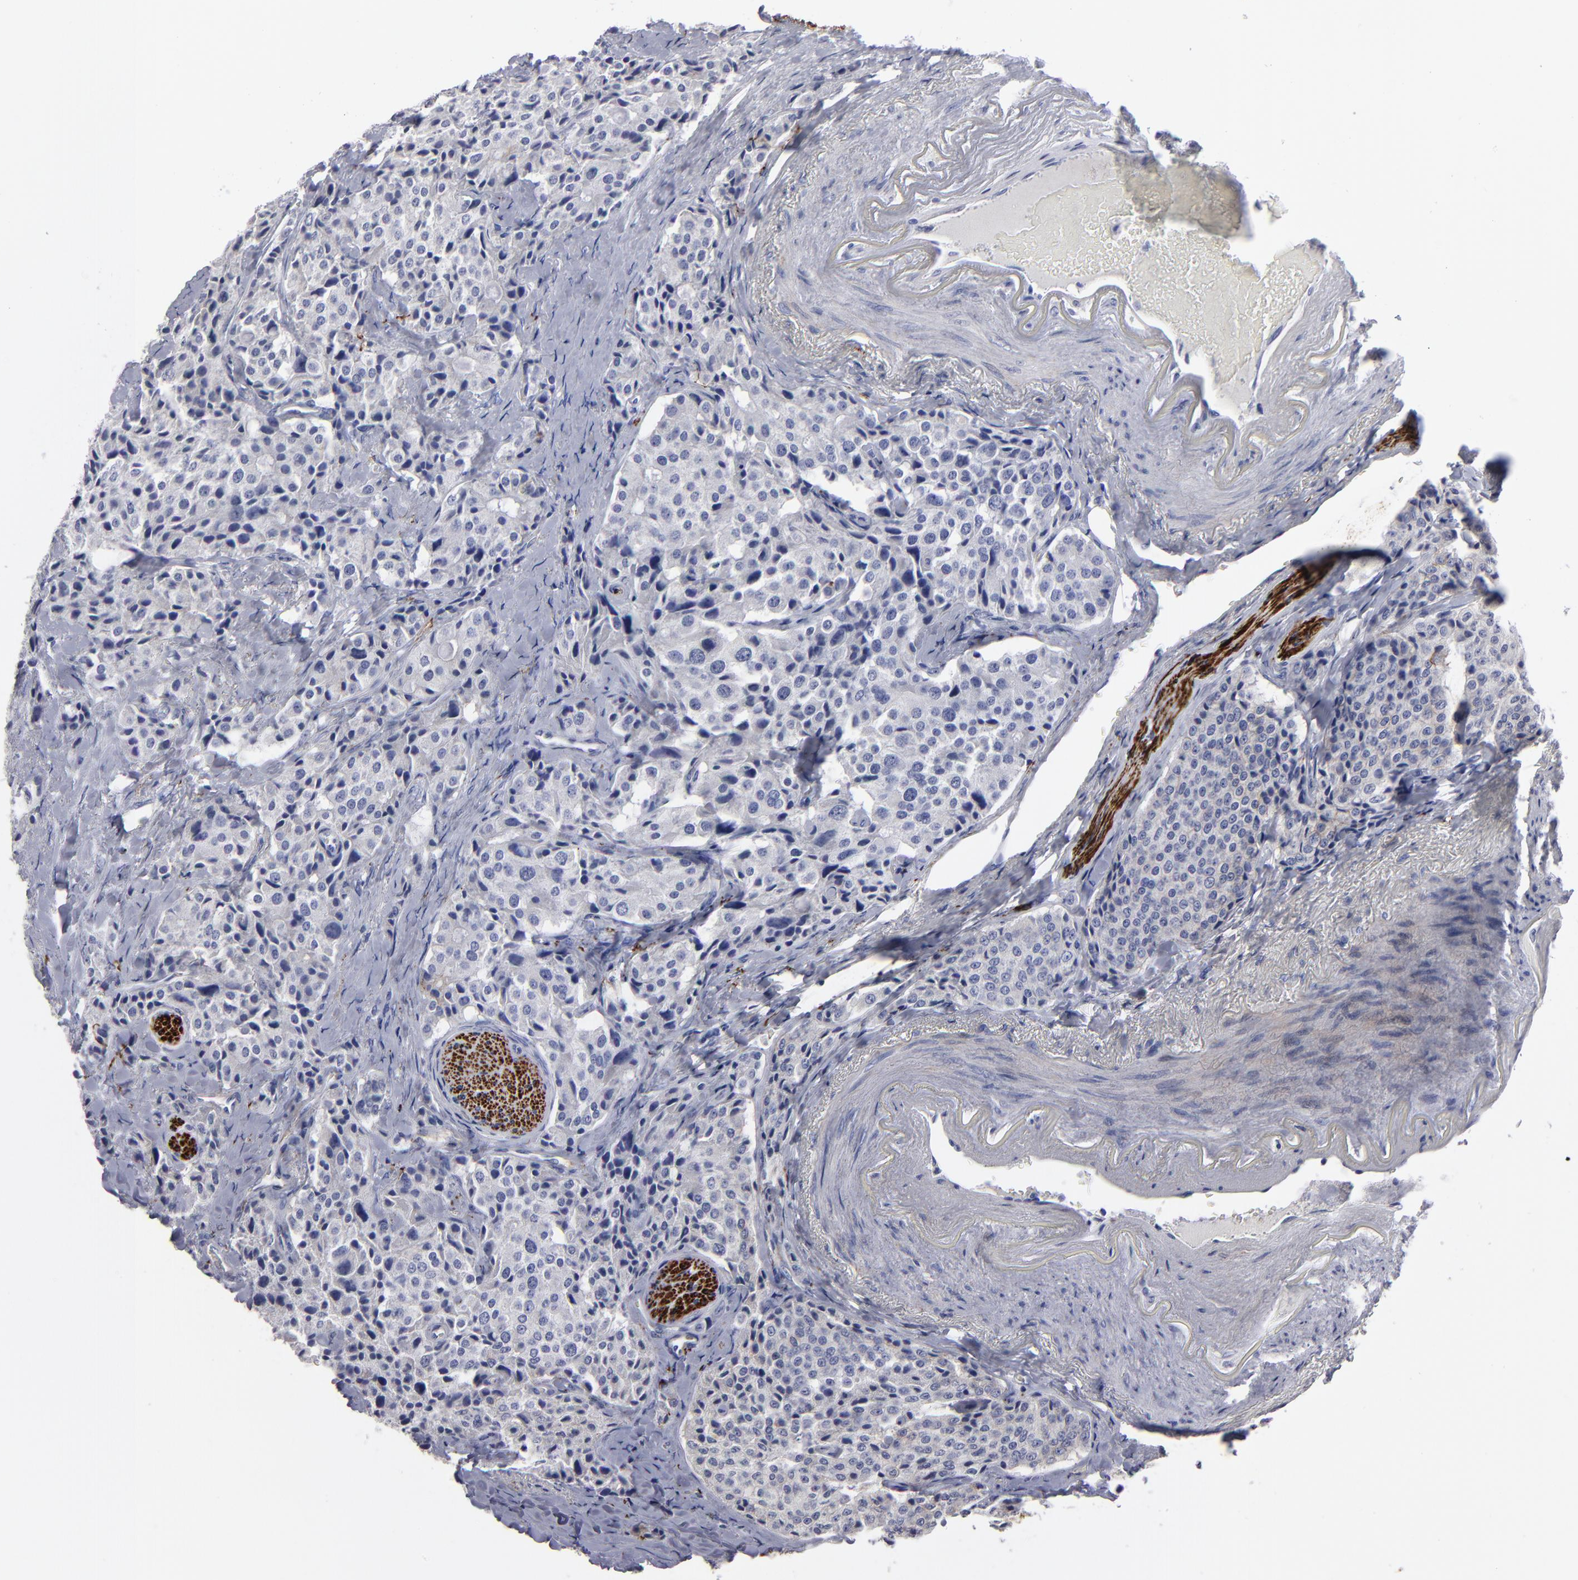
{"staining": {"intensity": "negative", "quantity": "none", "location": "none"}, "tissue": "carcinoid", "cell_type": "Tumor cells", "image_type": "cancer", "snomed": [{"axis": "morphology", "description": "Carcinoid, malignant, NOS"}, {"axis": "topography", "description": "Colon"}], "caption": "Protein analysis of carcinoid demonstrates no significant staining in tumor cells.", "gene": "CADM3", "patient": {"sex": "female", "age": 61}}